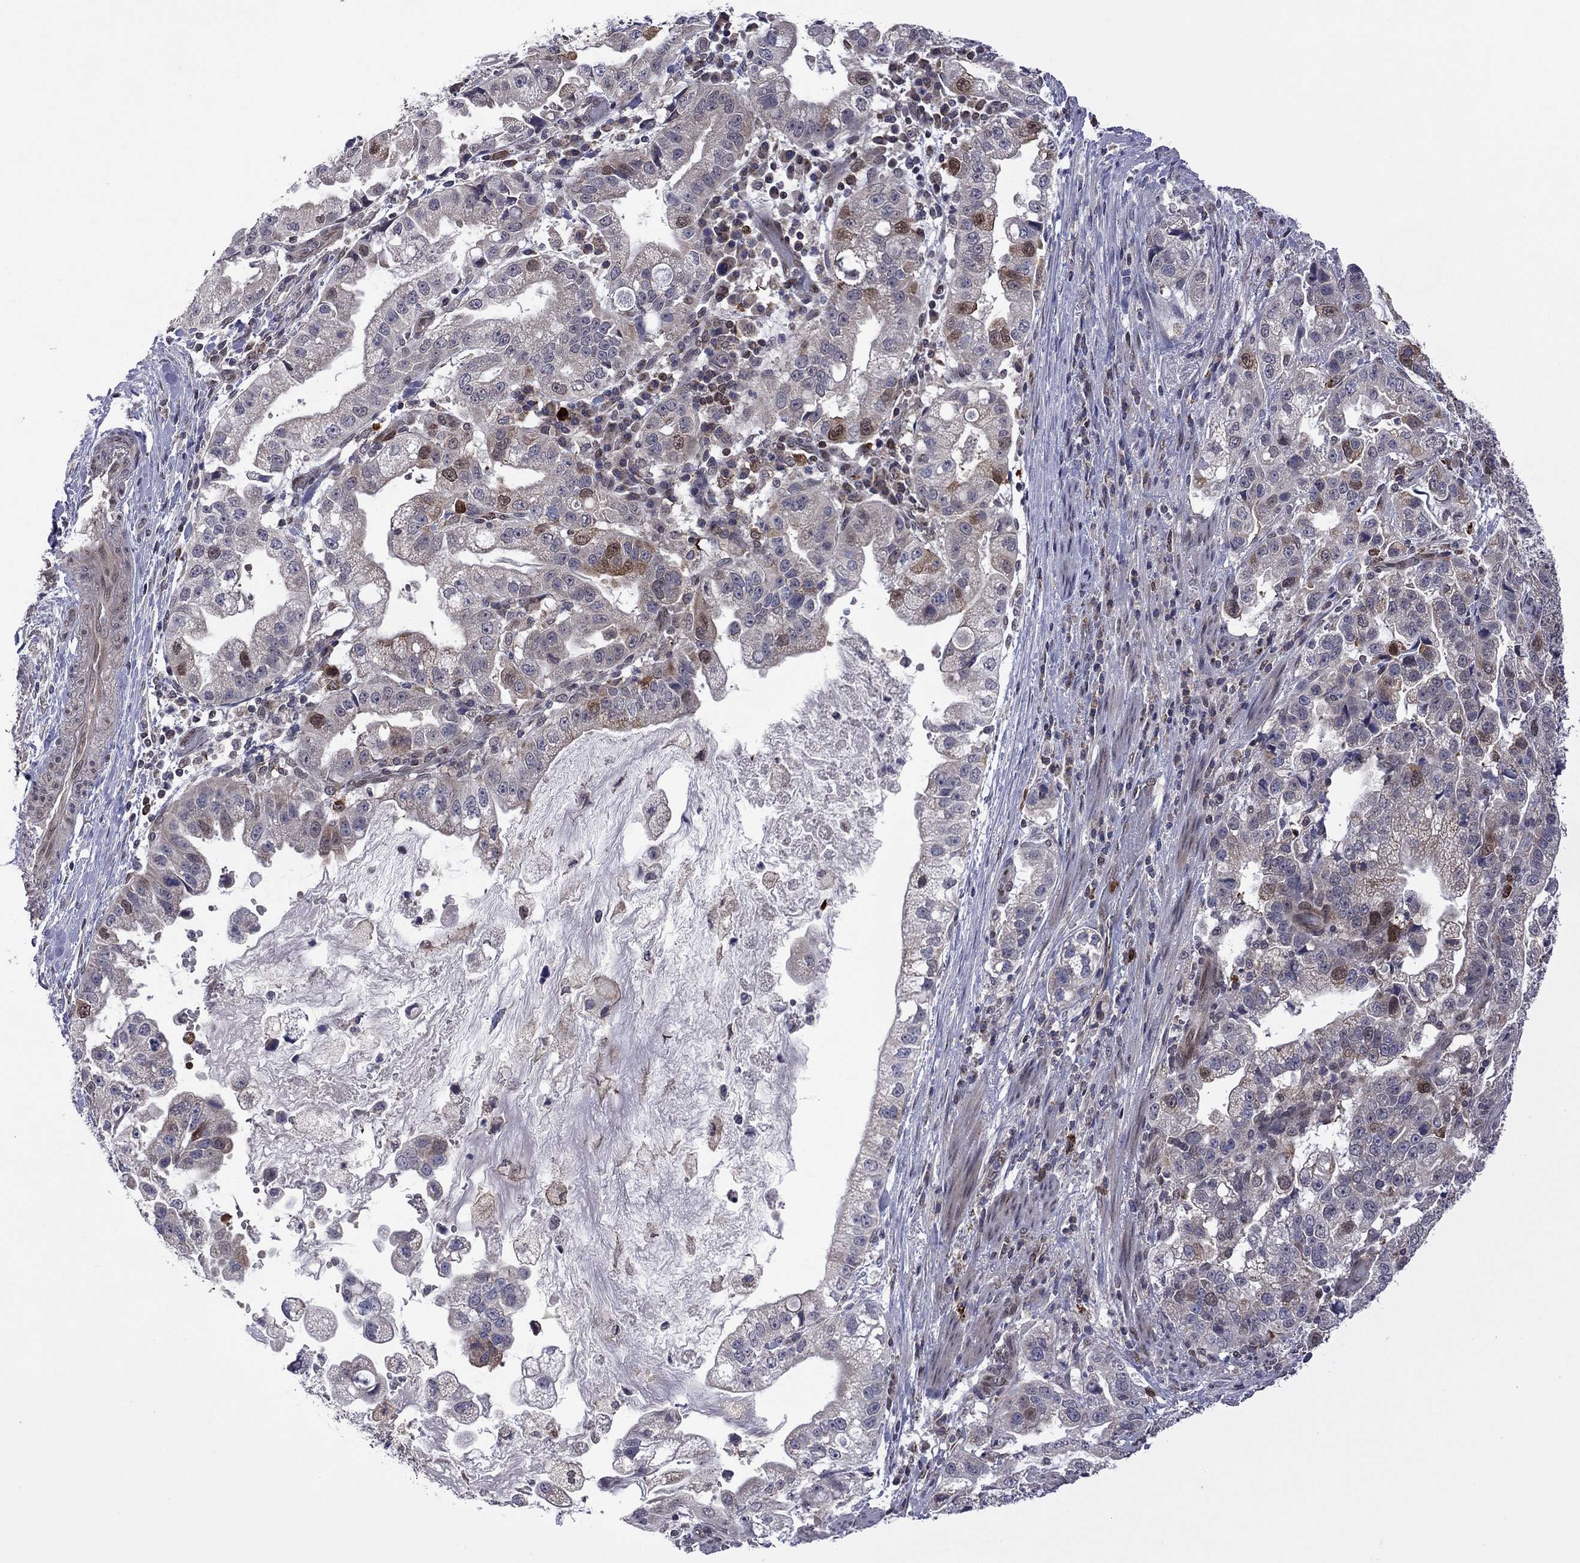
{"staining": {"intensity": "strong", "quantity": "<25%", "location": "cytoplasmic/membranous"}, "tissue": "stomach cancer", "cell_type": "Tumor cells", "image_type": "cancer", "snomed": [{"axis": "morphology", "description": "Adenocarcinoma, NOS"}, {"axis": "topography", "description": "Stomach"}], "caption": "Immunohistochemistry histopathology image of neoplastic tissue: stomach adenocarcinoma stained using IHC demonstrates medium levels of strong protein expression localized specifically in the cytoplasmic/membranous of tumor cells, appearing as a cytoplasmic/membranous brown color.", "gene": "GPAA1", "patient": {"sex": "male", "age": 59}}